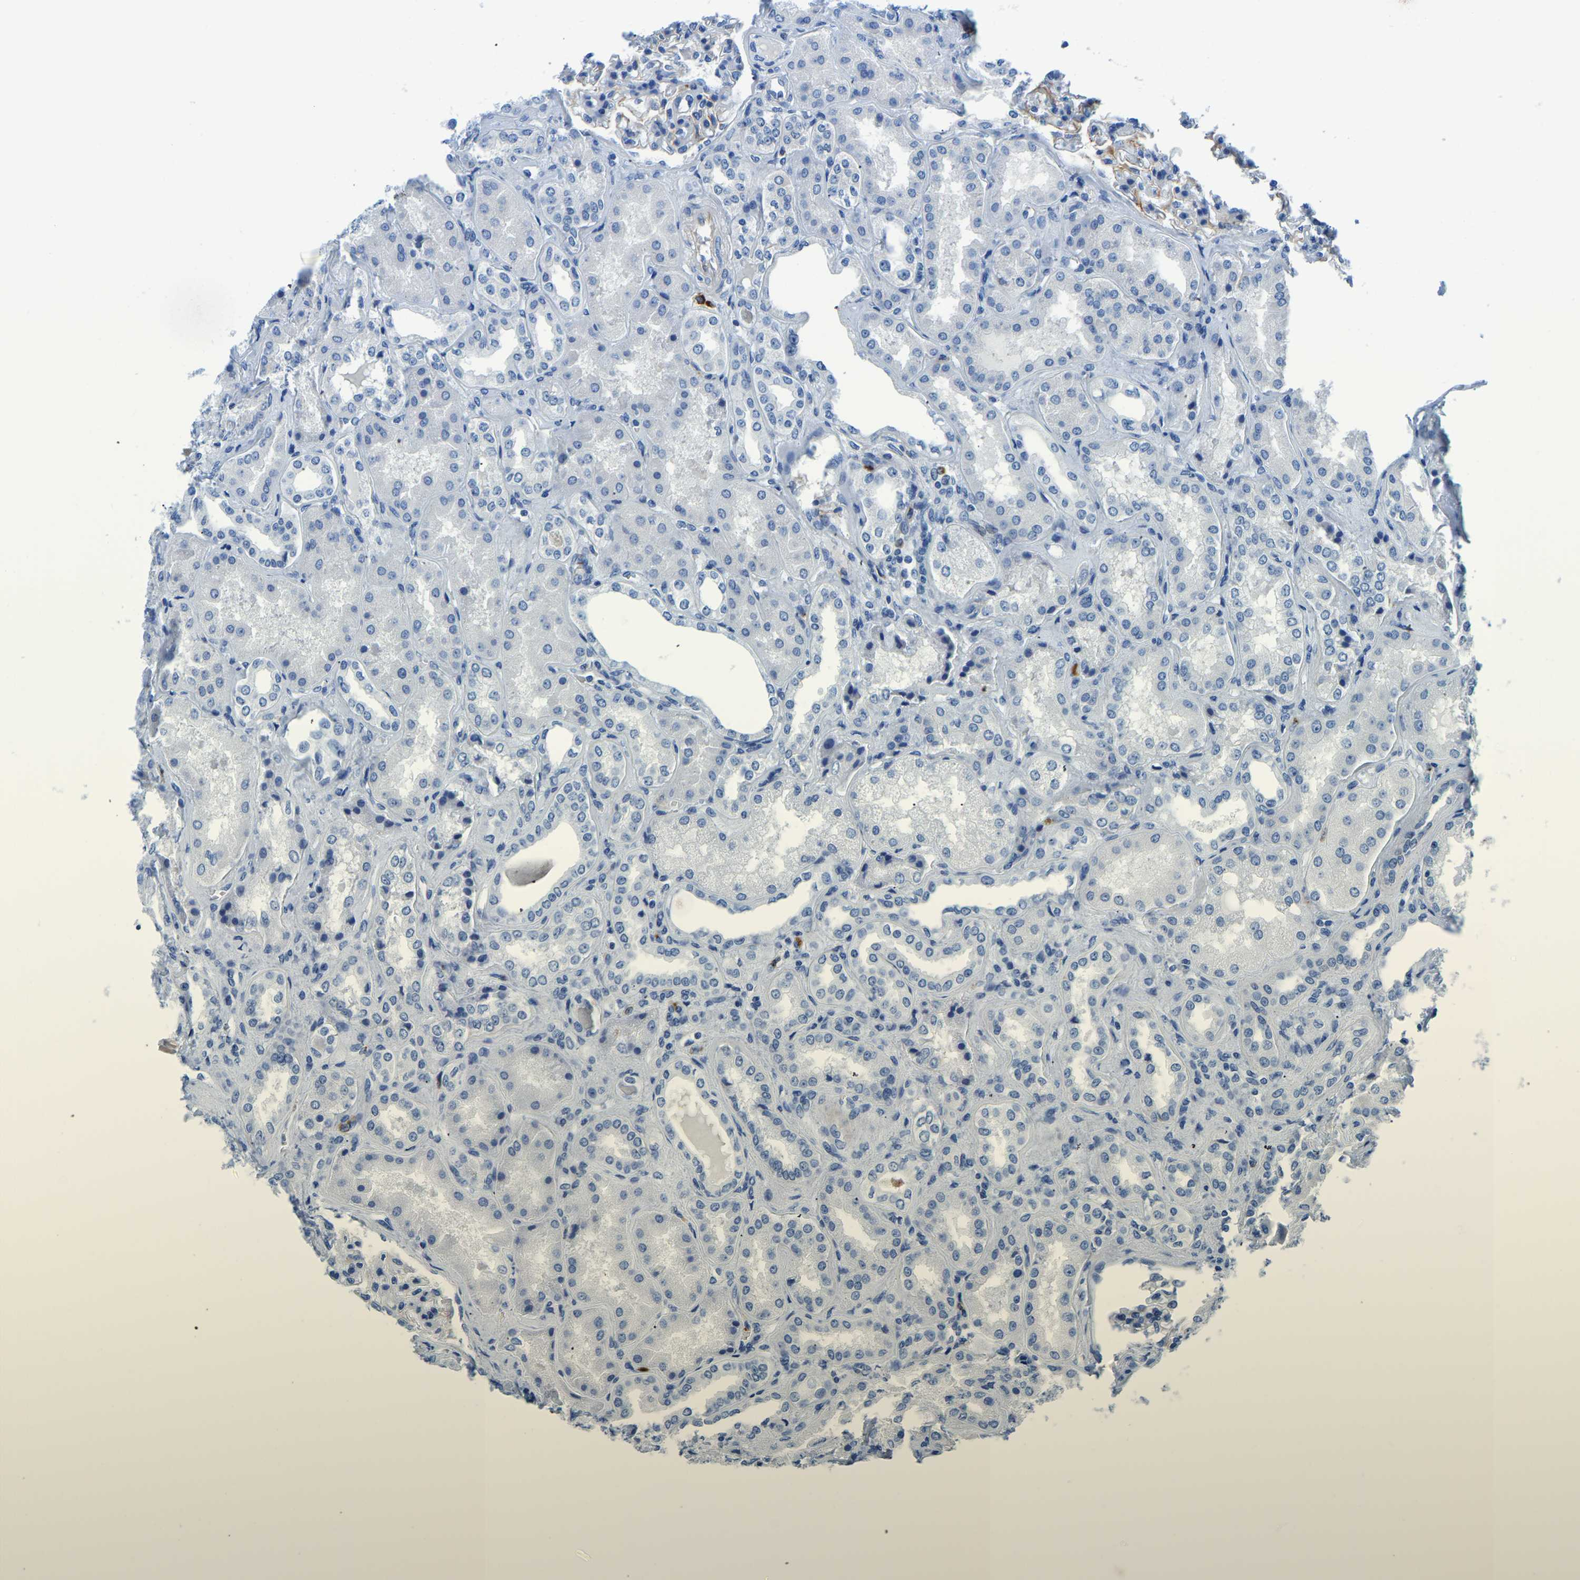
{"staining": {"intensity": "weak", "quantity": "25%-75%", "location": "cytoplasmic/membranous"}, "tissue": "kidney", "cell_type": "Cells in glomeruli", "image_type": "normal", "snomed": [{"axis": "morphology", "description": "Normal tissue, NOS"}, {"axis": "topography", "description": "Kidney"}], "caption": "Immunohistochemistry of benign human kidney shows low levels of weak cytoplasmic/membranous expression in approximately 25%-75% of cells in glomeruli.", "gene": "MS4A3", "patient": {"sex": "female", "age": 56}}